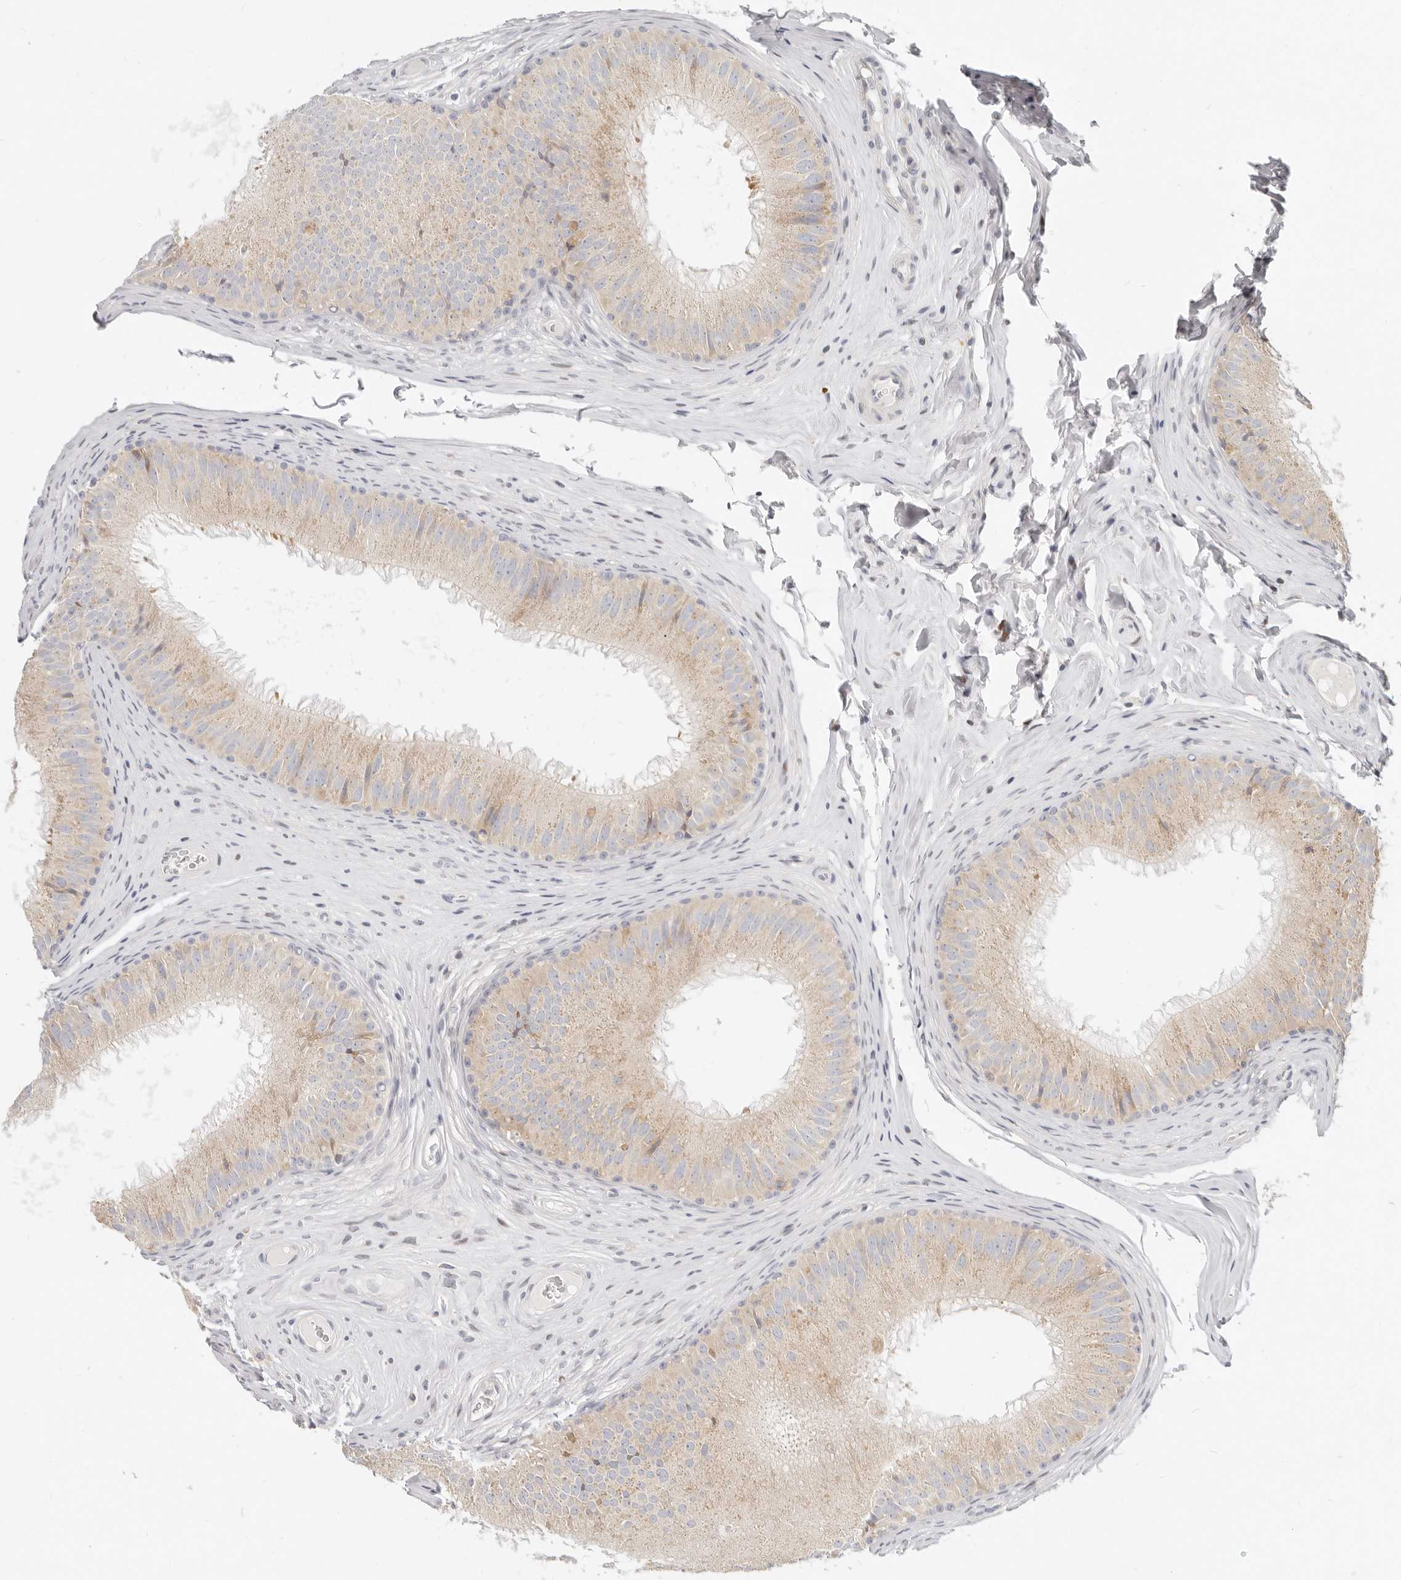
{"staining": {"intensity": "weak", "quantity": "<25%", "location": "cytoplasmic/membranous"}, "tissue": "epididymis", "cell_type": "Glandular cells", "image_type": "normal", "snomed": [{"axis": "morphology", "description": "Normal tissue, NOS"}, {"axis": "topography", "description": "Epididymis"}], "caption": "Immunohistochemistry histopathology image of benign human epididymis stained for a protein (brown), which reveals no expression in glandular cells. (Brightfield microscopy of DAB (3,3'-diaminobenzidine) immunohistochemistry at high magnification).", "gene": "LTB4R2", "patient": {"sex": "male", "age": 32}}